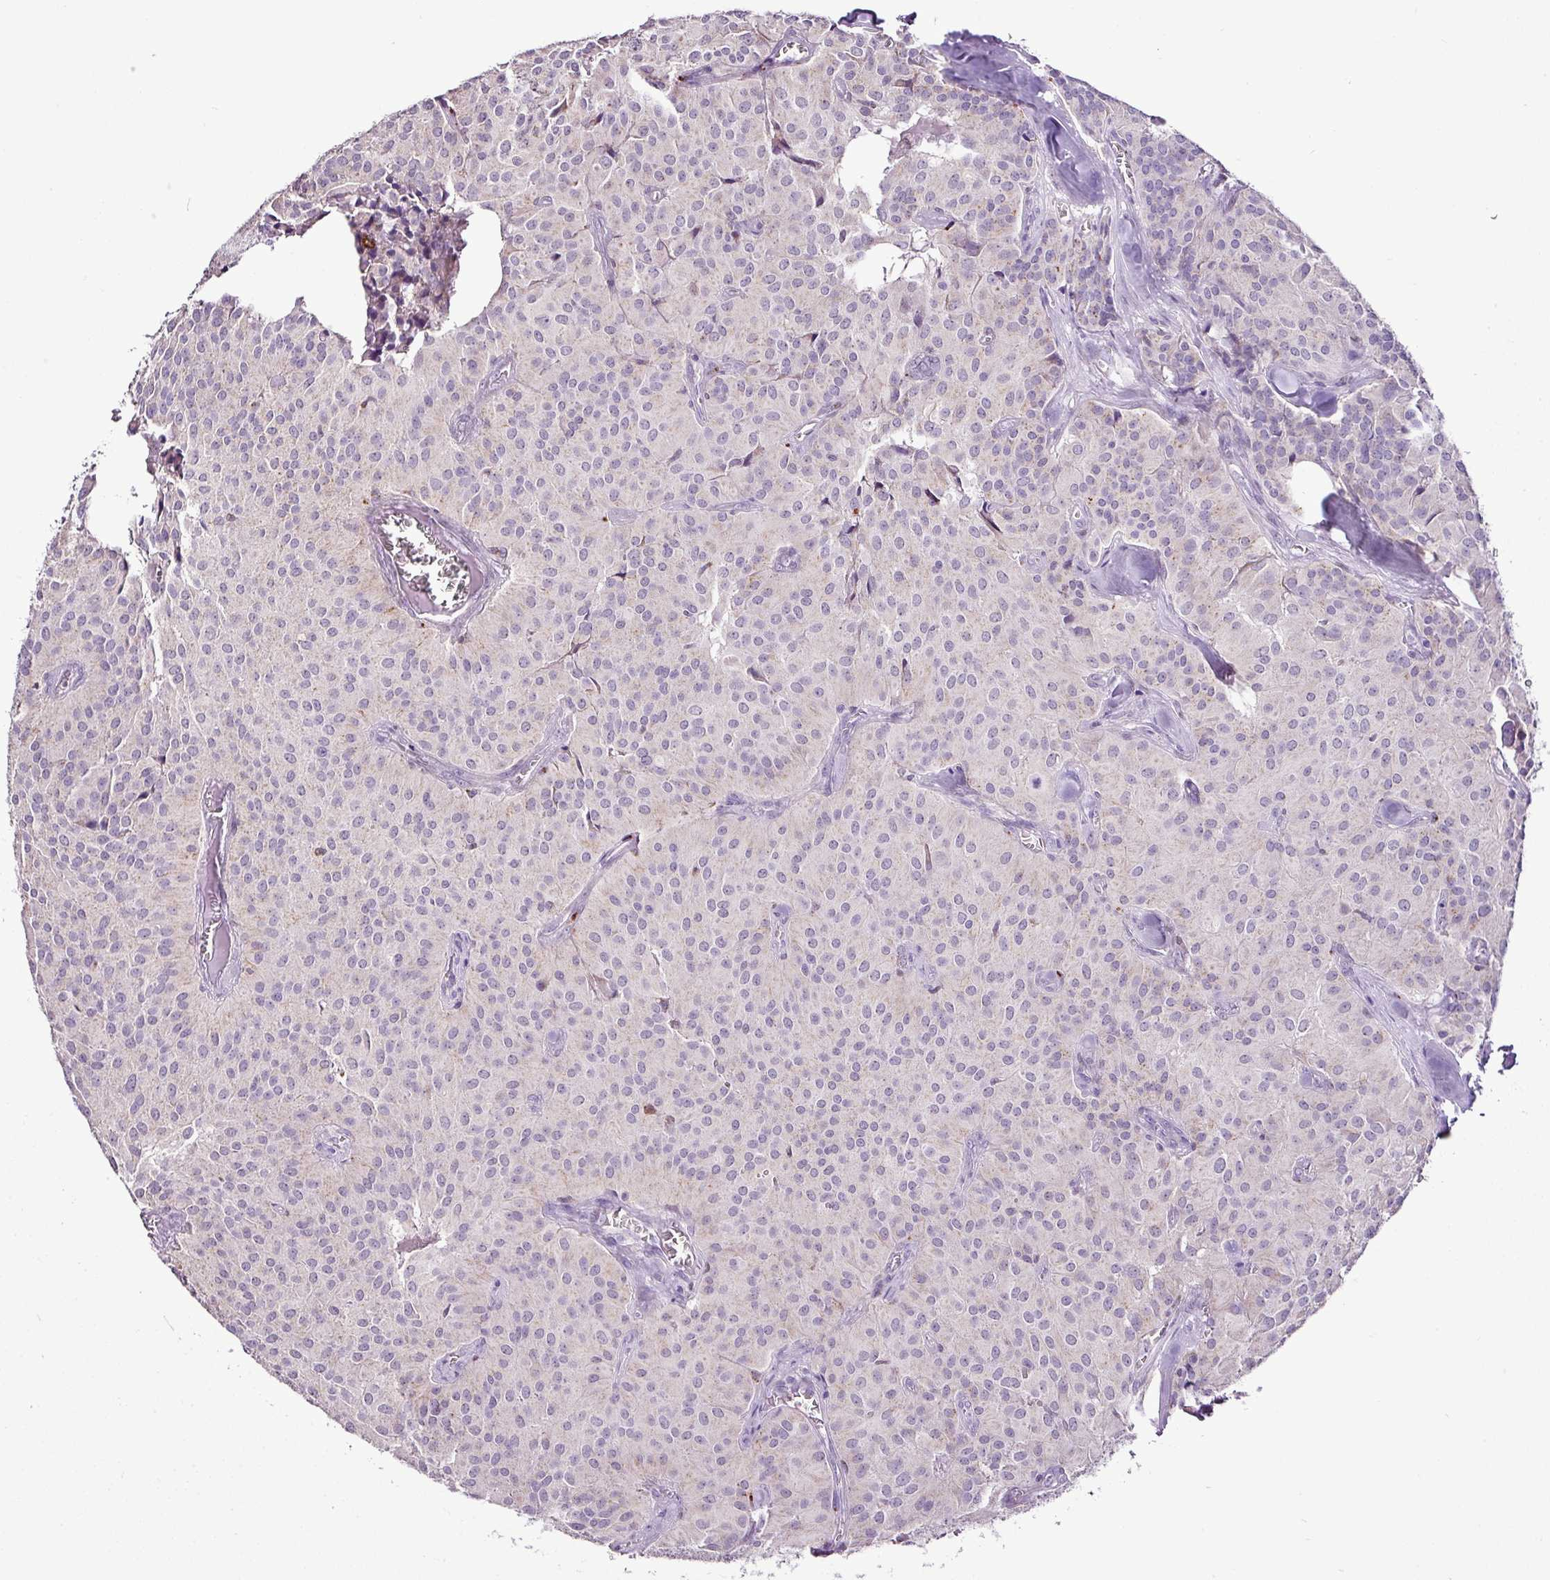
{"staining": {"intensity": "negative", "quantity": "none", "location": "none"}, "tissue": "glioma", "cell_type": "Tumor cells", "image_type": "cancer", "snomed": [{"axis": "morphology", "description": "Glioma, malignant, Low grade"}, {"axis": "topography", "description": "Brain"}], "caption": "Tumor cells show no significant protein expression in malignant glioma (low-grade).", "gene": "ESR1", "patient": {"sex": "male", "age": 42}}